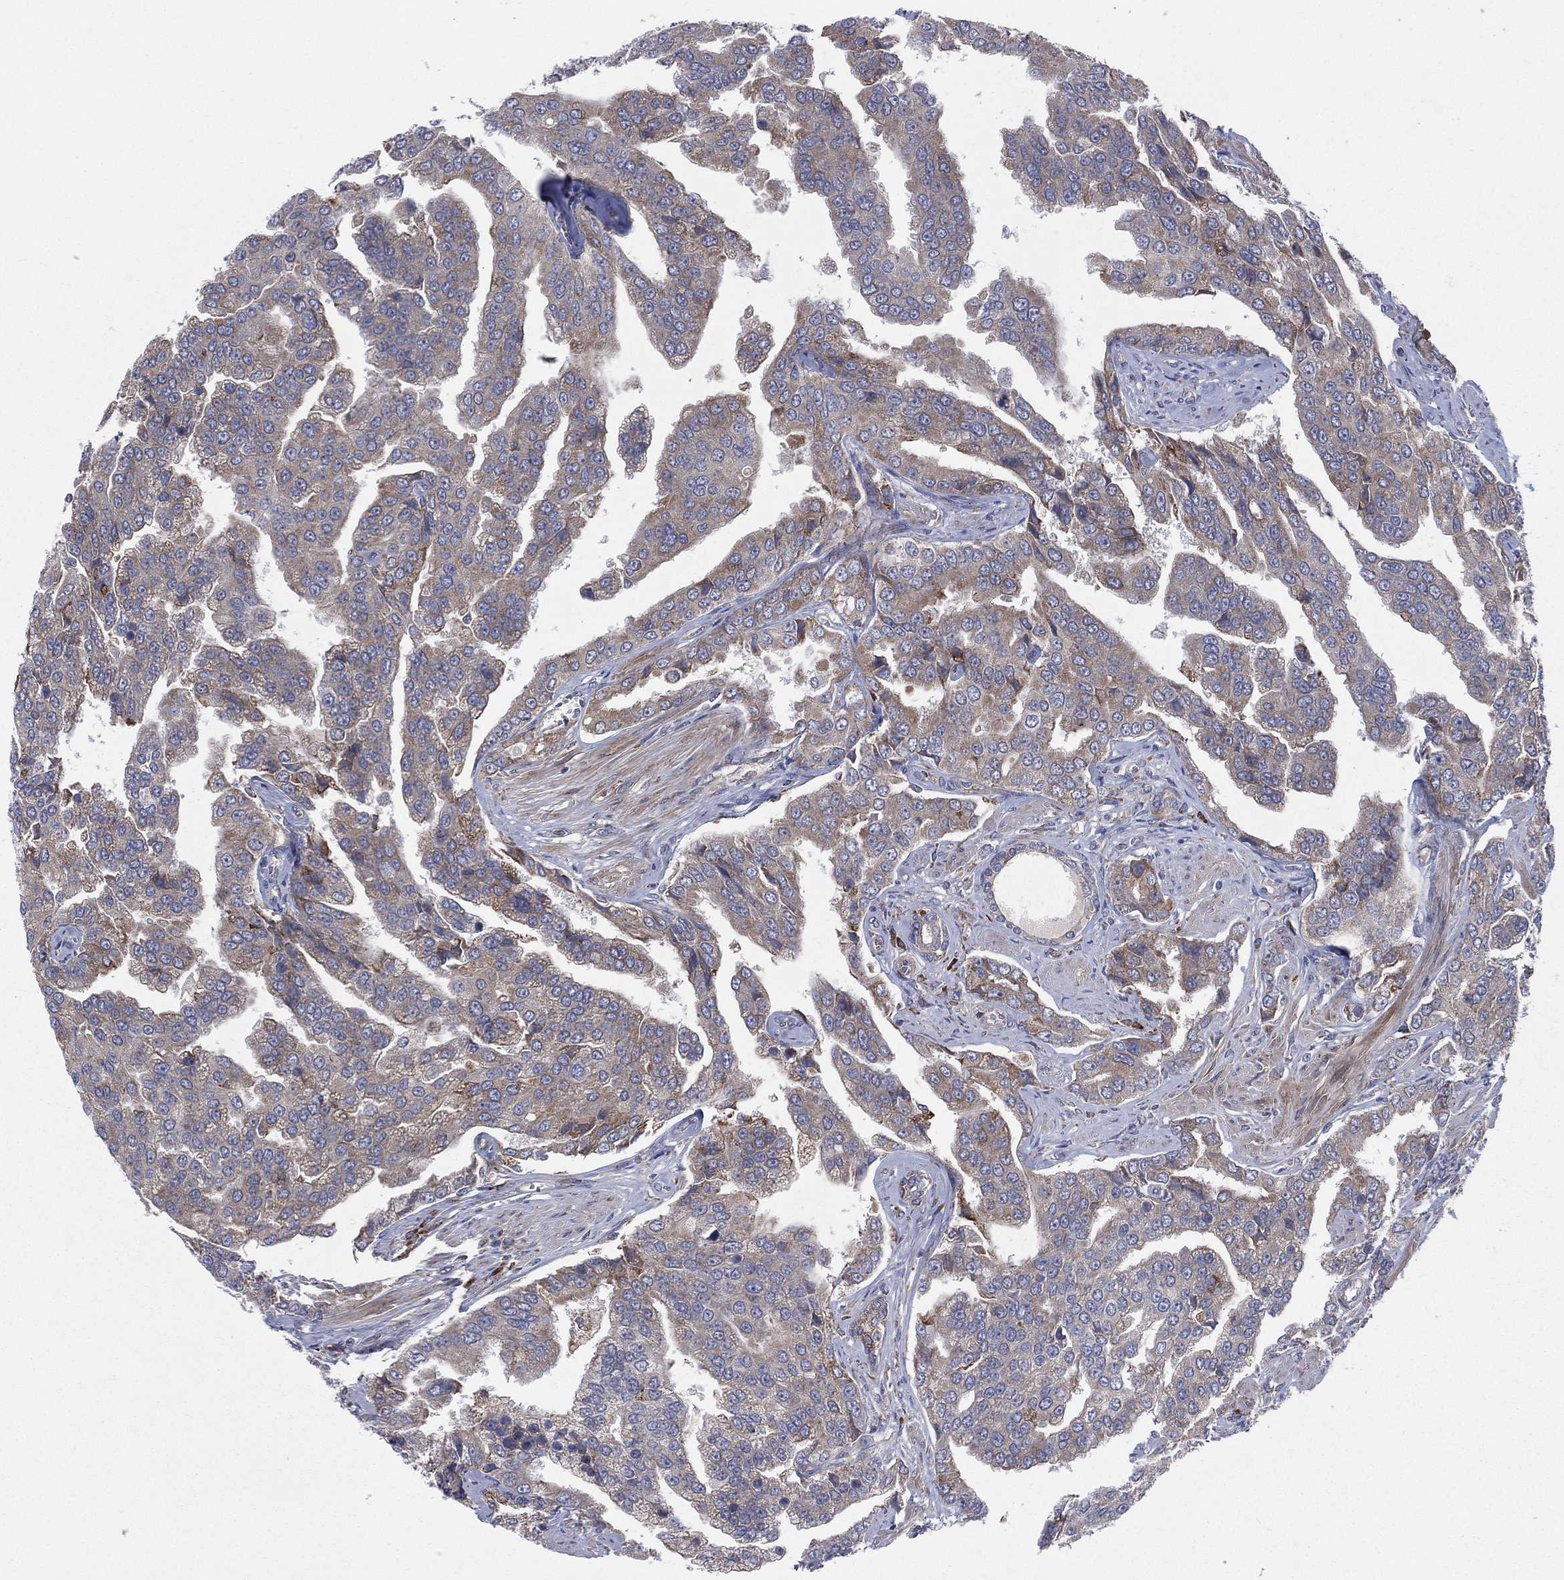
{"staining": {"intensity": "weak", "quantity": ">75%", "location": "cytoplasmic/membranous"}, "tissue": "prostate cancer", "cell_type": "Tumor cells", "image_type": "cancer", "snomed": [{"axis": "morphology", "description": "Adenocarcinoma, NOS"}, {"axis": "topography", "description": "Prostate and seminal vesicle, NOS"}, {"axis": "topography", "description": "Prostate"}], "caption": "IHC histopathology image of human prostate cancer stained for a protein (brown), which demonstrates low levels of weak cytoplasmic/membranous staining in about >75% of tumor cells.", "gene": "CCDC159", "patient": {"sex": "male", "age": 69}}